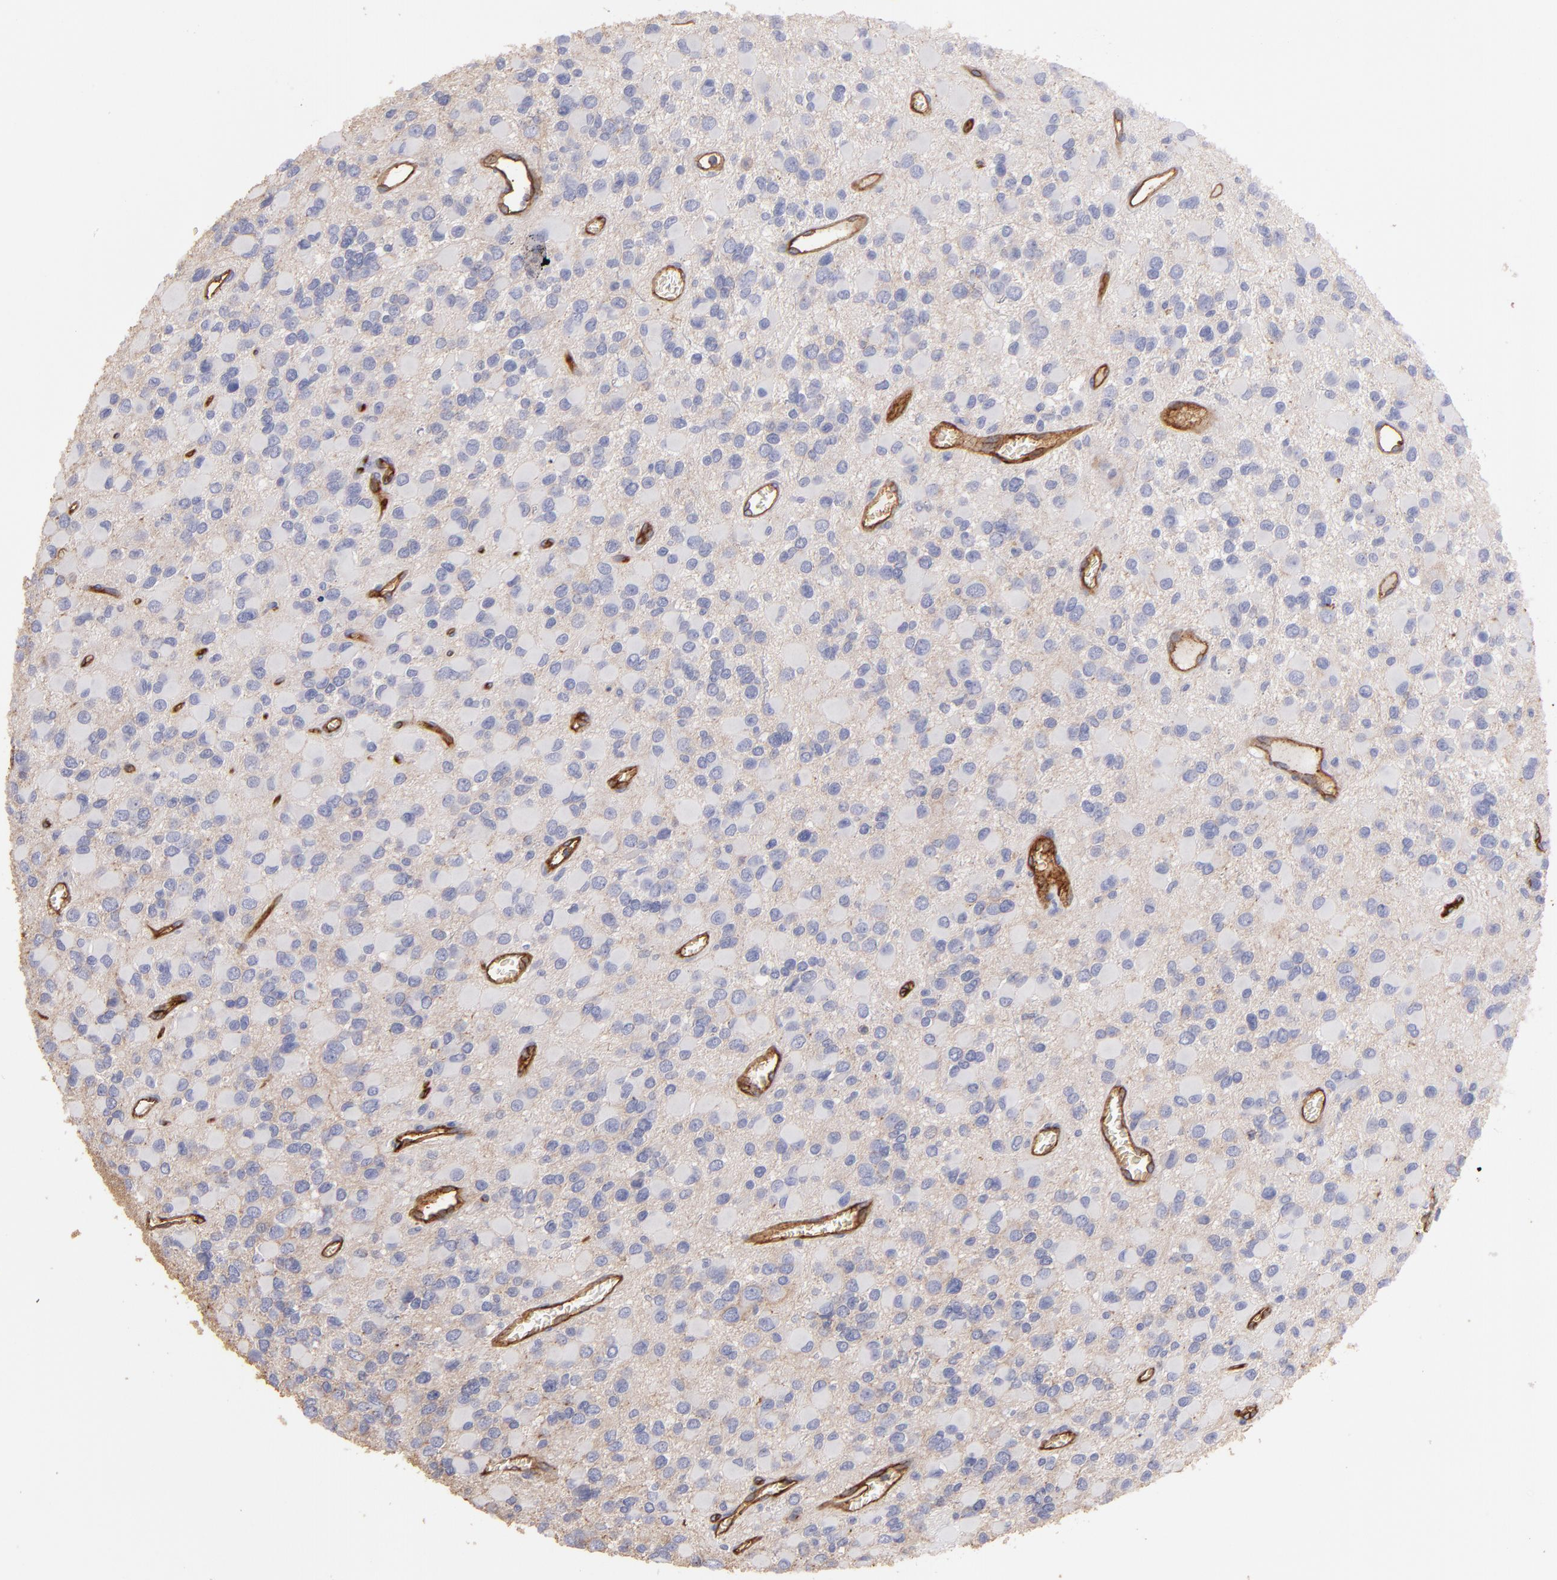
{"staining": {"intensity": "negative", "quantity": "none", "location": "none"}, "tissue": "glioma", "cell_type": "Tumor cells", "image_type": "cancer", "snomed": [{"axis": "morphology", "description": "Glioma, malignant, Low grade"}, {"axis": "topography", "description": "Brain"}], "caption": "Malignant low-grade glioma was stained to show a protein in brown. There is no significant staining in tumor cells. The staining was performed using DAB (3,3'-diaminobenzidine) to visualize the protein expression in brown, while the nuclei were stained in blue with hematoxylin (Magnification: 20x).", "gene": "ABCB1", "patient": {"sex": "male", "age": 42}}